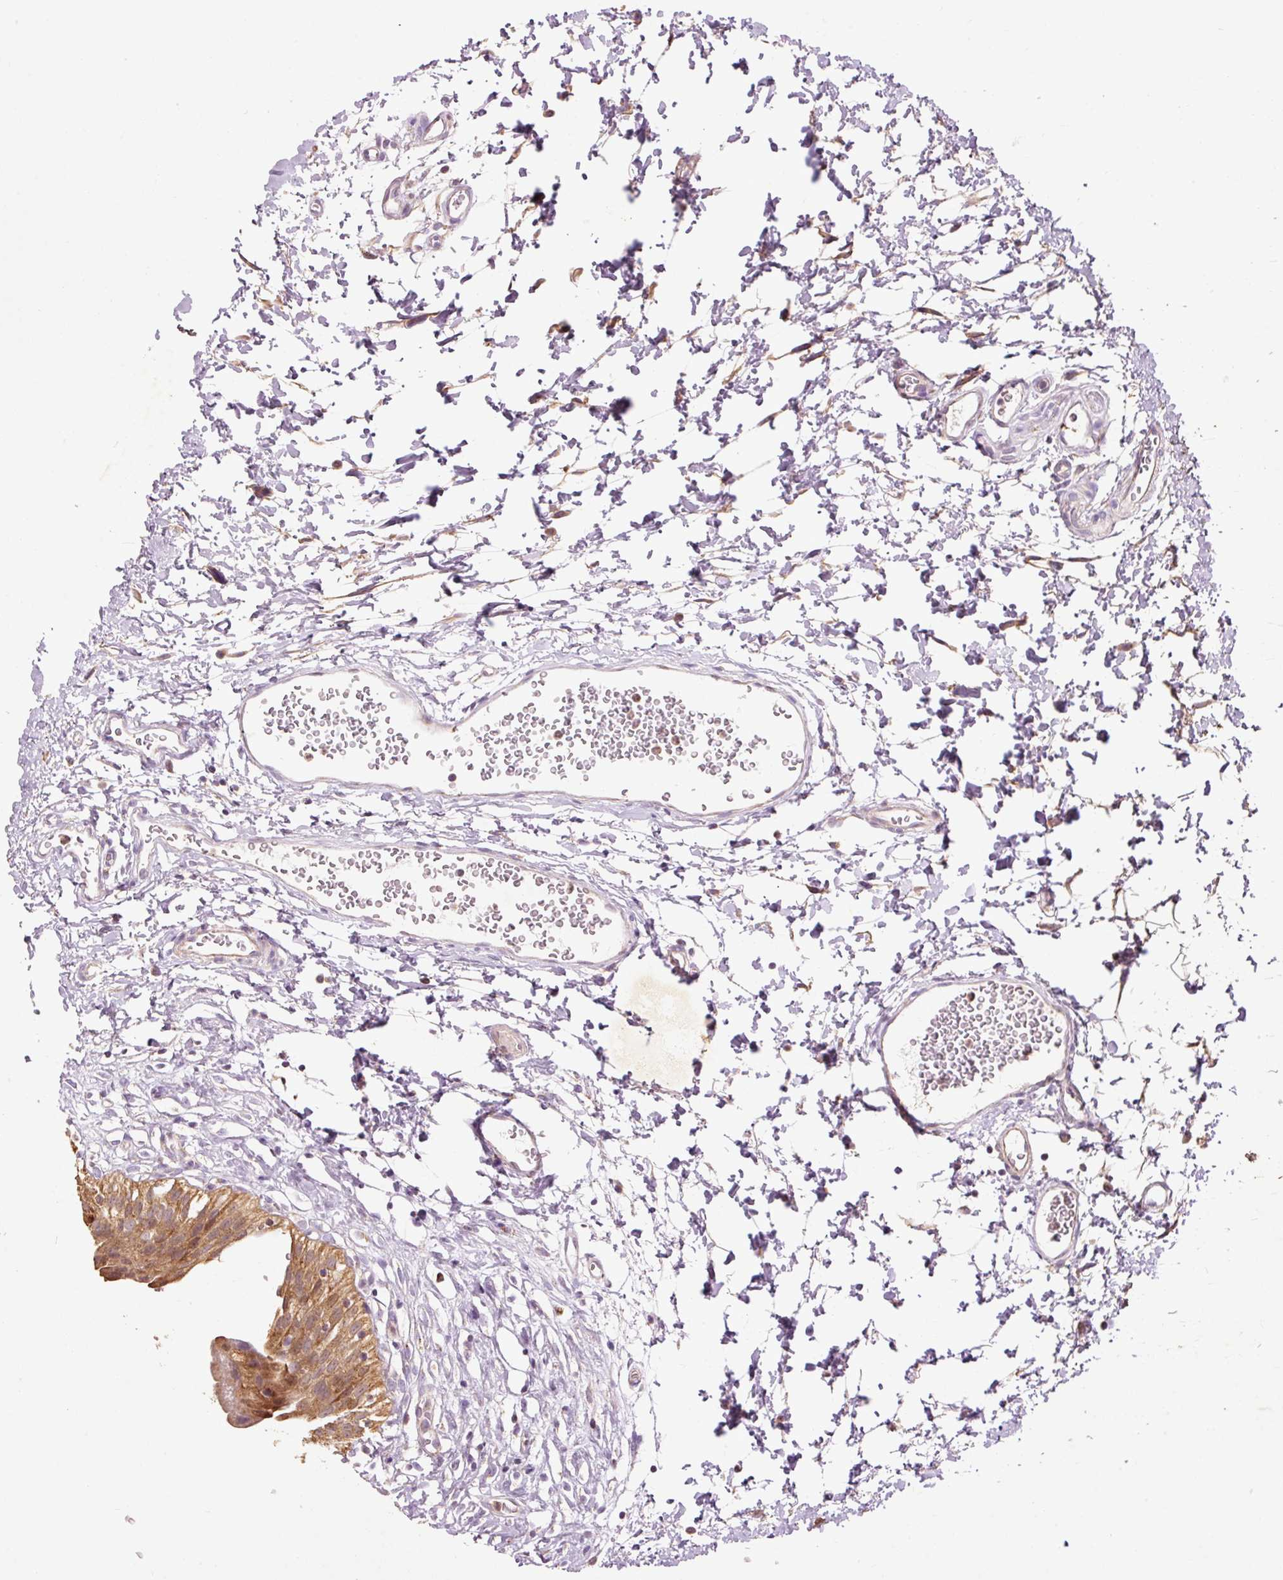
{"staining": {"intensity": "moderate", "quantity": ">75%", "location": "cytoplasmic/membranous"}, "tissue": "urinary bladder", "cell_type": "Urothelial cells", "image_type": "normal", "snomed": [{"axis": "morphology", "description": "Normal tissue, NOS"}, {"axis": "topography", "description": "Urinary bladder"}], "caption": "Immunohistochemical staining of benign urinary bladder shows >75% levels of moderate cytoplasmic/membranous protein positivity in approximately >75% of urothelial cells. (DAB (3,3'-diaminobenzidine) IHC with brightfield microscopy, high magnification).", "gene": "PRDX5", "patient": {"sex": "male", "age": 51}}